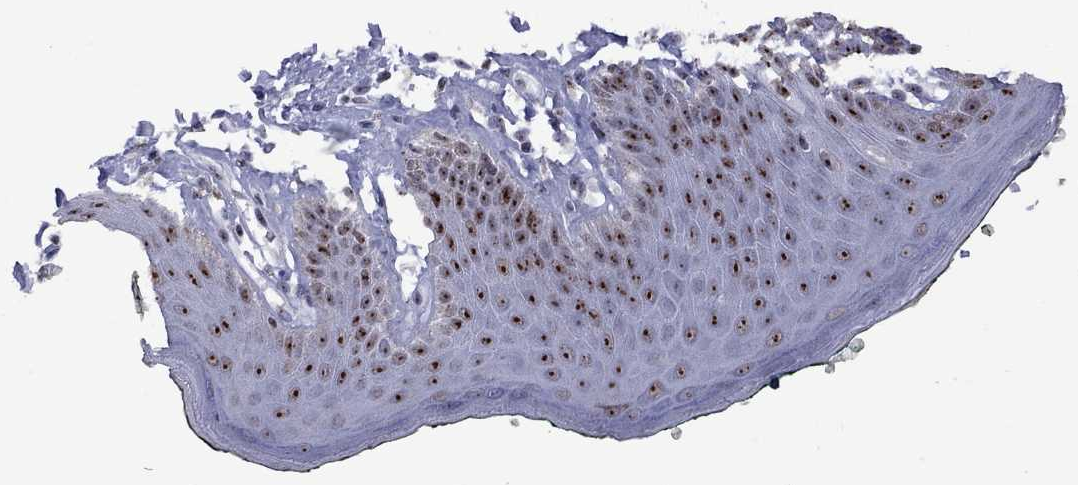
{"staining": {"intensity": "strong", "quantity": "25%-75%", "location": "nuclear"}, "tissue": "skin", "cell_type": "Epidermal cells", "image_type": "normal", "snomed": [{"axis": "morphology", "description": "Normal tissue, NOS"}, {"axis": "topography", "description": "Vulva"}, {"axis": "topography", "description": "Peripheral nerve tissue"}], "caption": "Immunohistochemistry (IHC) staining of unremarkable skin, which displays high levels of strong nuclear expression in about 25%-75% of epidermal cells indicating strong nuclear protein expression. The staining was performed using DAB (brown) for protein detection and nuclei were counterstained in hematoxylin (blue).", "gene": "SPOUT1", "patient": {"sex": "female", "age": 66}}